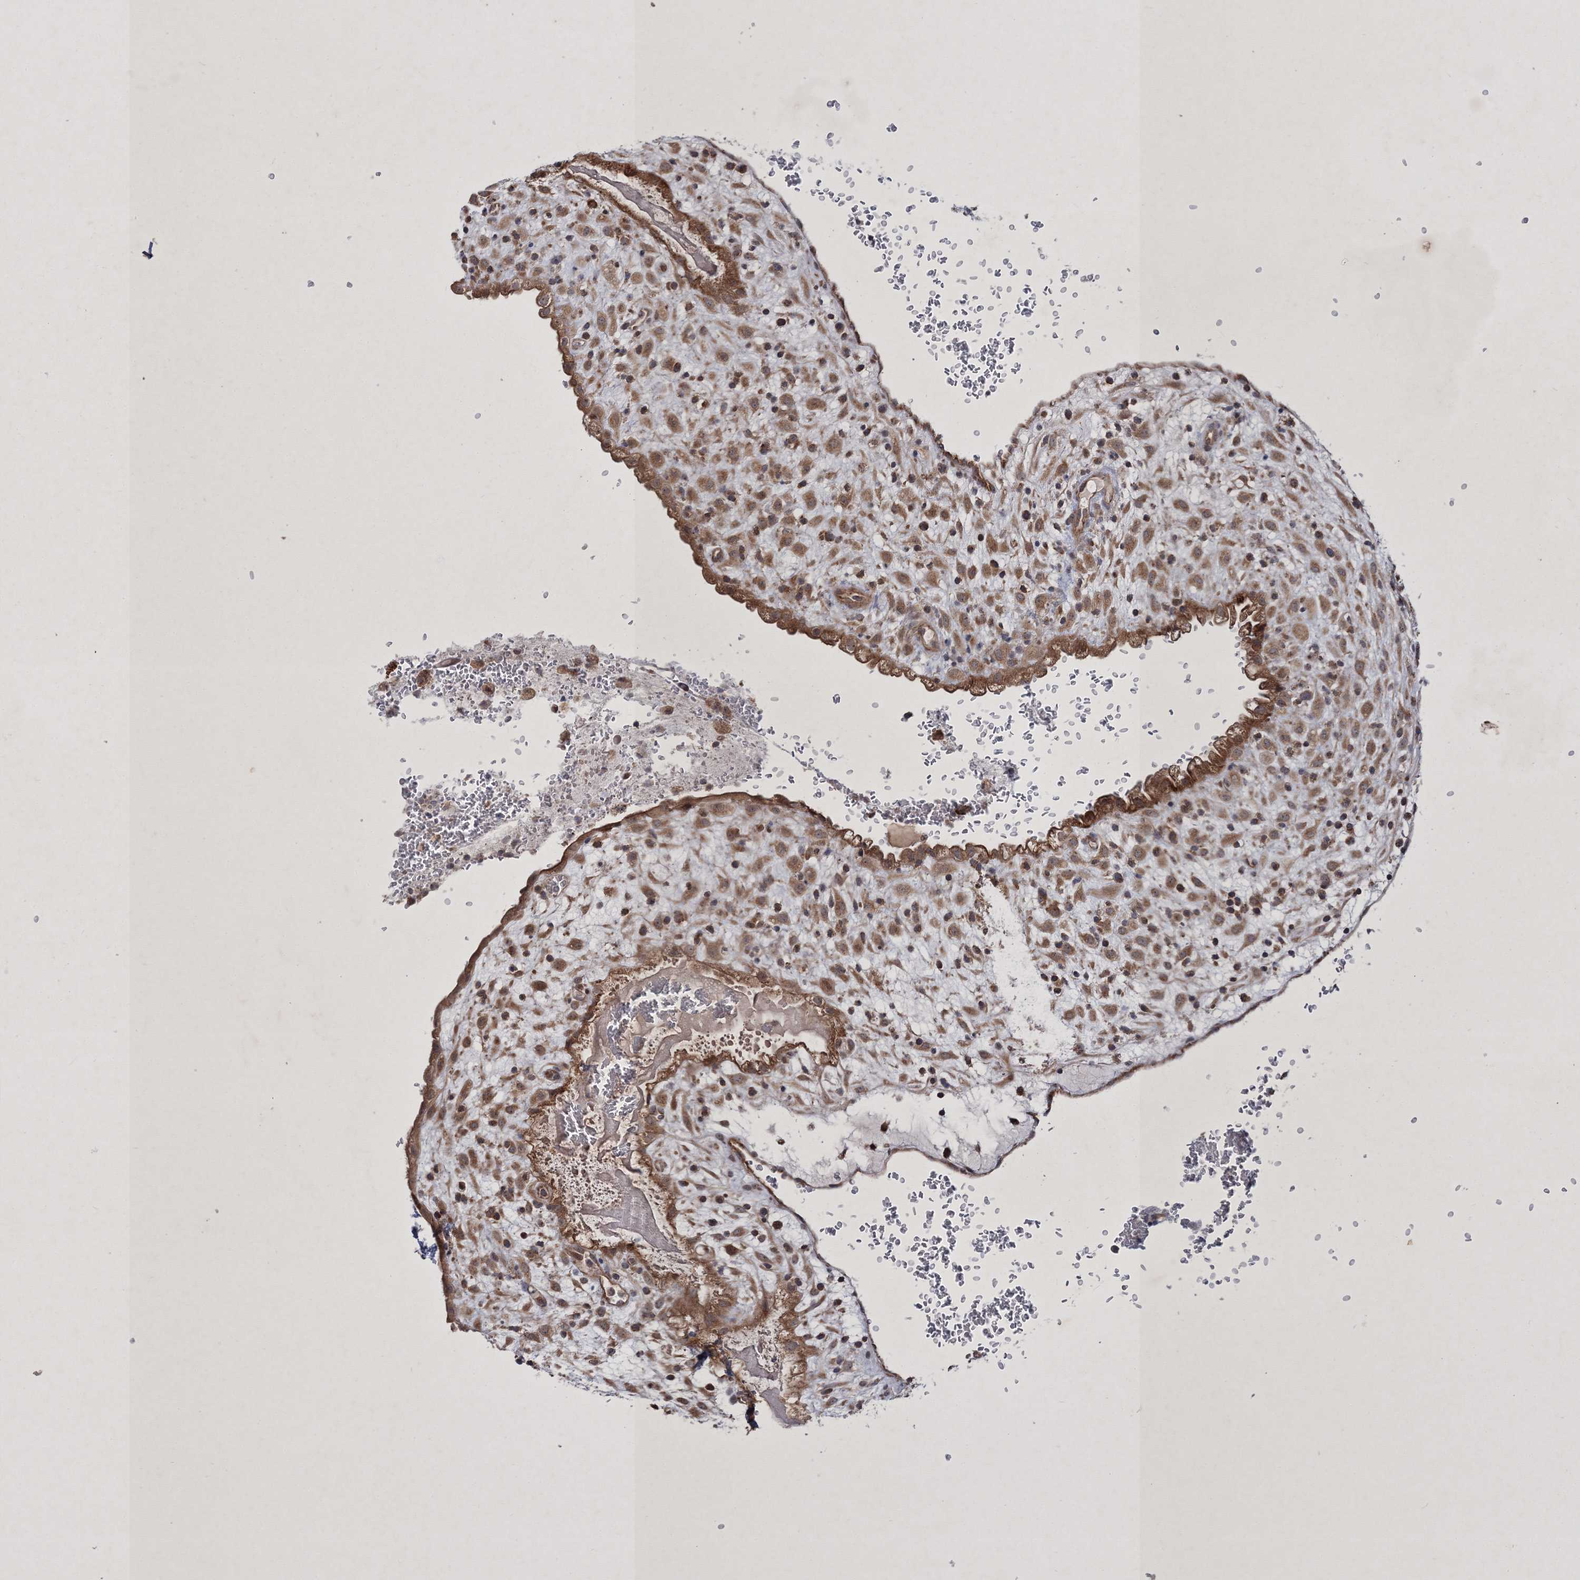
{"staining": {"intensity": "strong", "quantity": ">75%", "location": "cytoplasmic/membranous"}, "tissue": "placenta", "cell_type": "Trophoblastic cells", "image_type": "normal", "snomed": [{"axis": "morphology", "description": "Normal tissue, NOS"}, {"axis": "topography", "description": "Placenta"}], "caption": "Placenta stained for a protein (brown) exhibits strong cytoplasmic/membranous positive staining in about >75% of trophoblastic cells.", "gene": "SCRN3", "patient": {"sex": "female", "age": 35}}